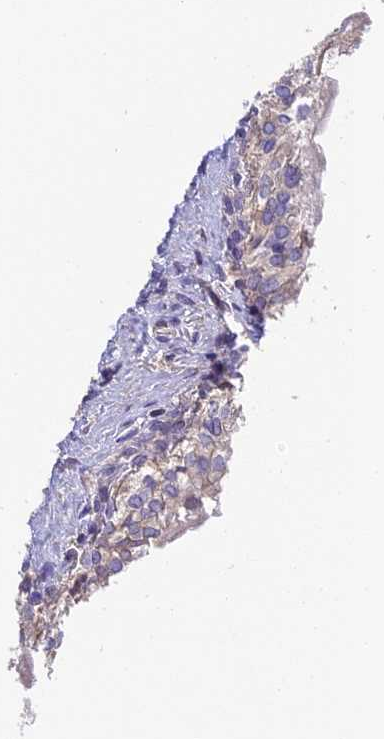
{"staining": {"intensity": "weak", "quantity": "25%-75%", "location": "cytoplasmic/membranous"}, "tissue": "urinary bladder", "cell_type": "Urothelial cells", "image_type": "normal", "snomed": [{"axis": "morphology", "description": "Normal tissue, NOS"}, {"axis": "topography", "description": "Urinary bladder"}], "caption": "Immunohistochemical staining of normal urinary bladder reveals weak cytoplasmic/membranous protein staining in approximately 25%-75% of urothelial cells. The protein of interest is shown in brown color, while the nuclei are stained blue.", "gene": "BSCL2", "patient": {"sex": "male", "age": 55}}